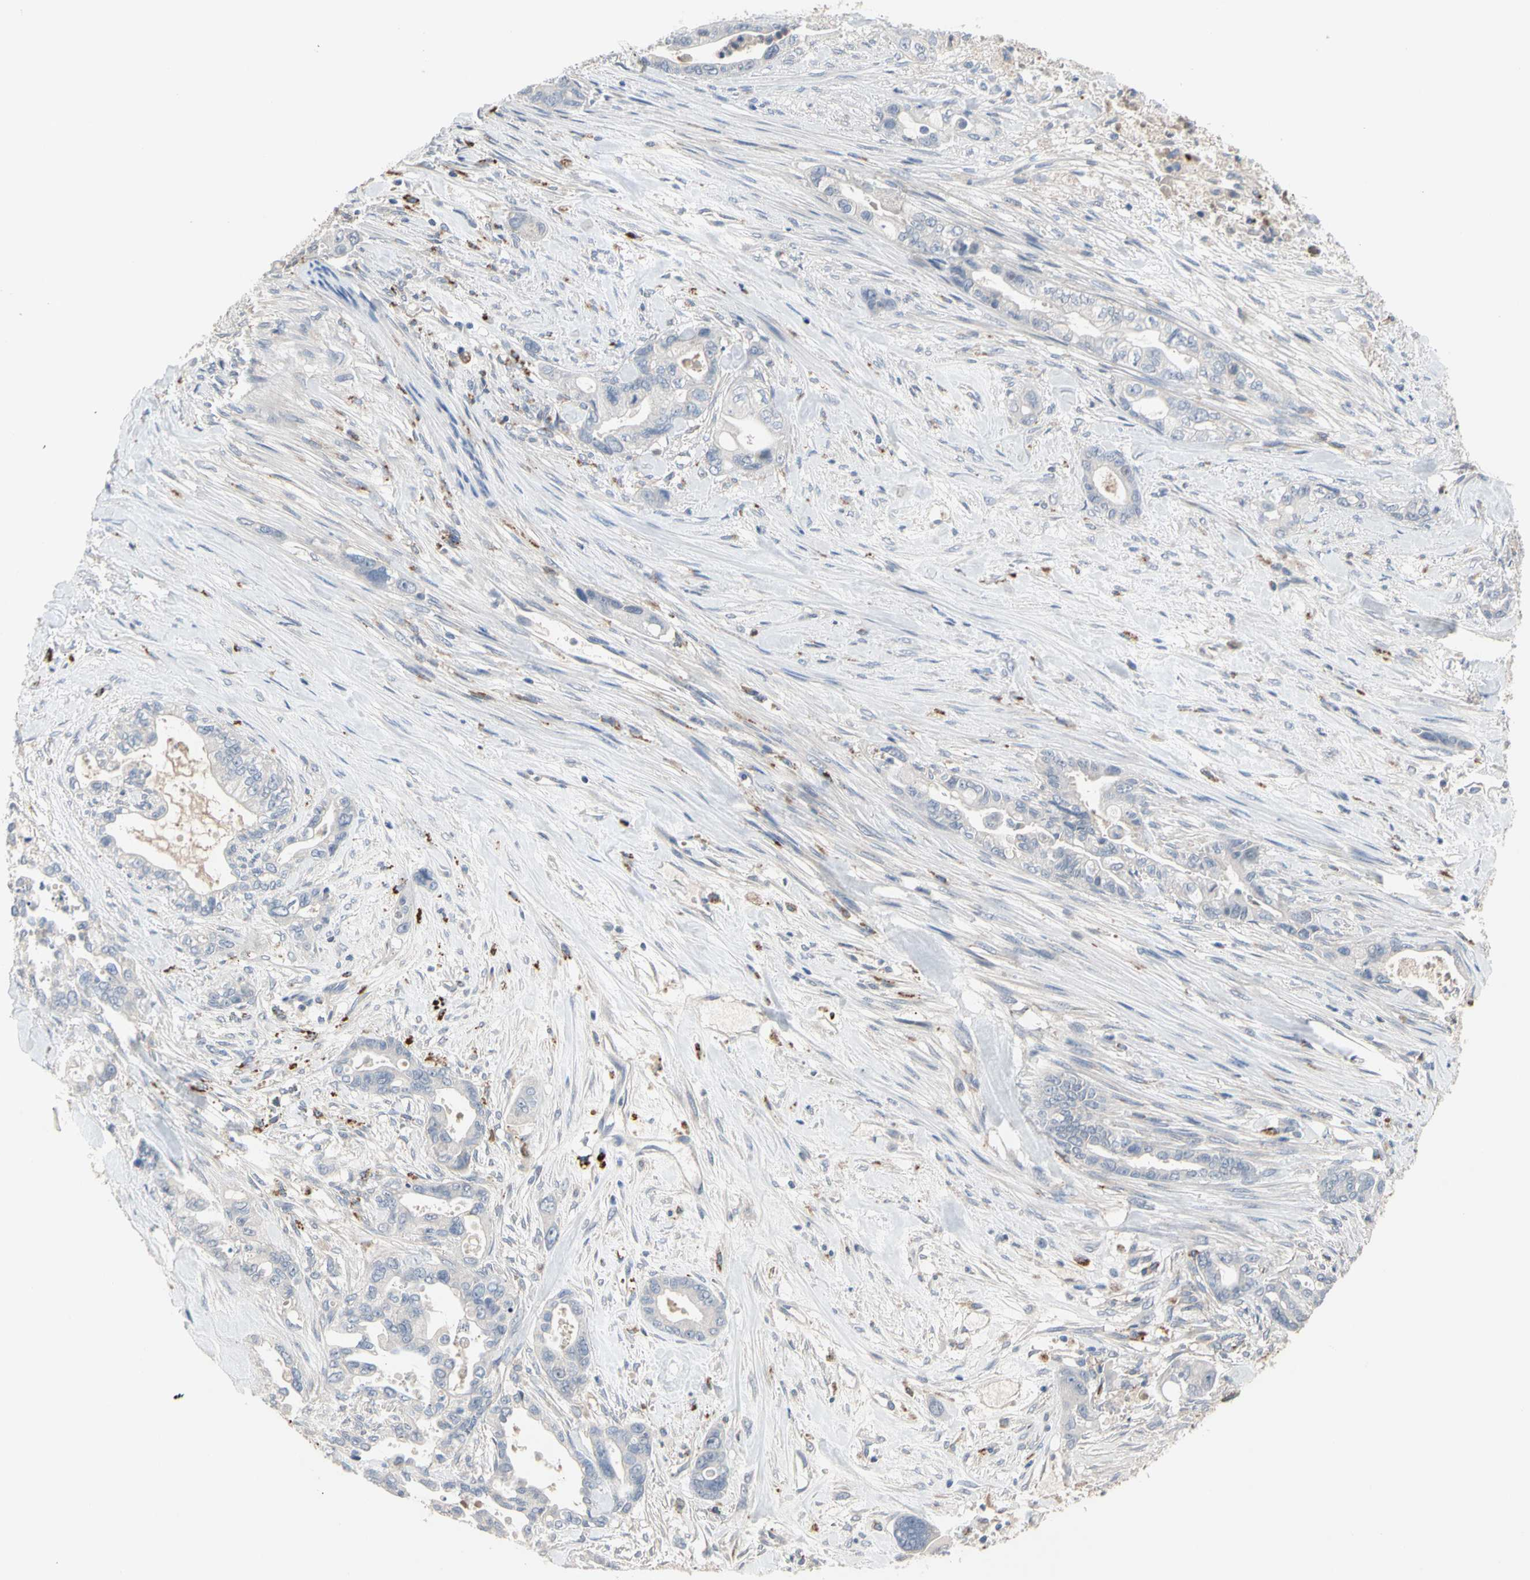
{"staining": {"intensity": "negative", "quantity": "none", "location": "none"}, "tissue": "pancreatic cancer", "cell_type": "Tumor cells", "image_type": "cancer", "snomed": [{"axis": "morphology", "description": "Adenocarcinoma, NOS"}, {"axis": "topography", "description": "Pancreas"}], "caption": "A micrograph of adenocarcinoma (pancreatic) stained for a protein shows no brown staining in tumor cells.", "gene": "ADA2", "patient": {"sex": "male", "age": 70}}